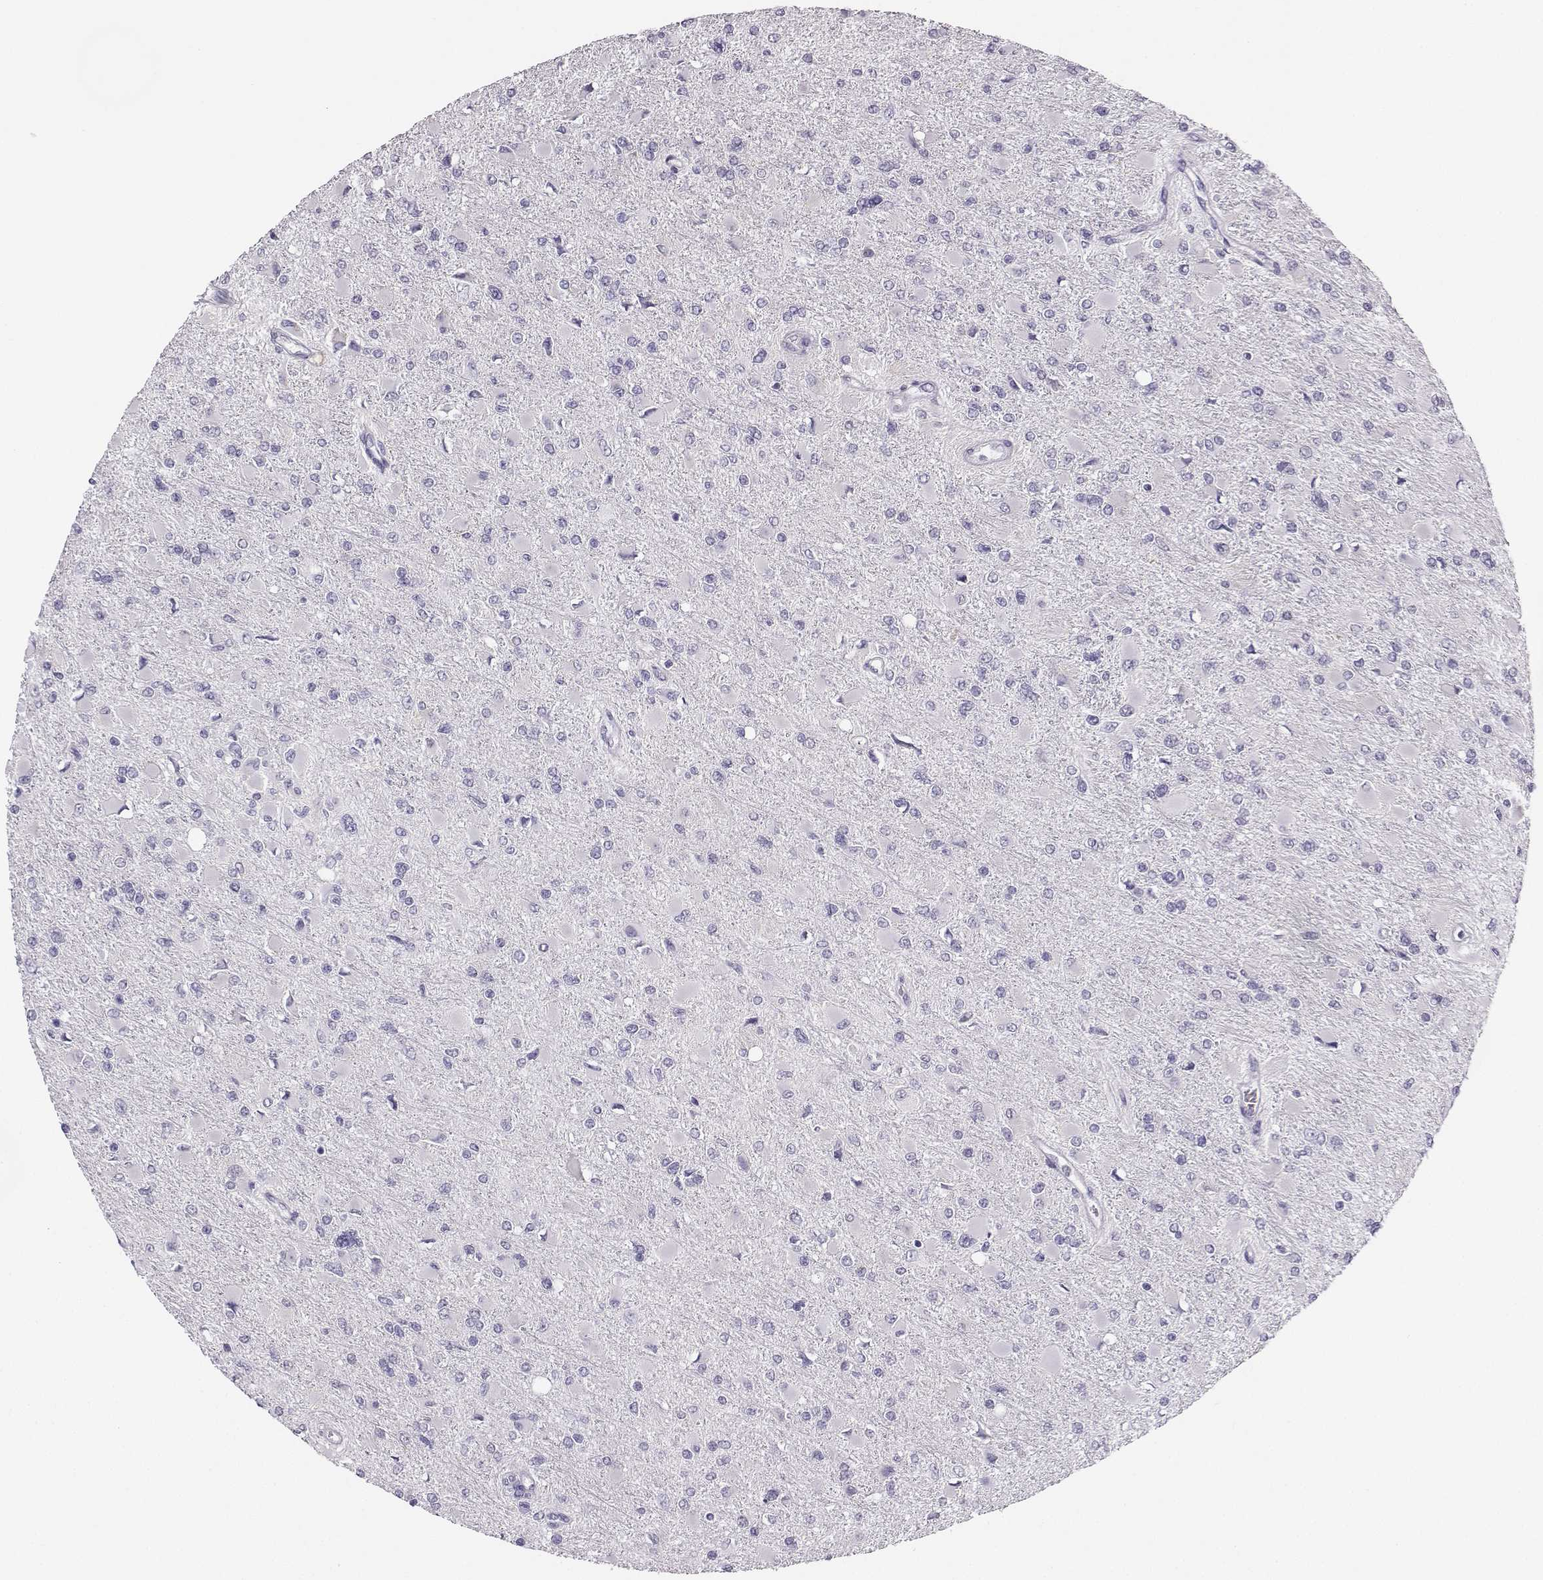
{"staining": {"intensity": "negative", "quantity": "none", "location": "none"}, "tissue": "glioma", "cell_type": "Tumor cells", "image_type": "cancer", "snomed": [{"axis": "morphology", "description": "Glioma, malignant, High grade"}, {"axis": "topography", "description": "Cerebral cortex"}], "caption": "This micrograph is of glioma stained with immunohistochemistry to label a protein in brown with the nuclei are counter-stained blue. There is no positivity in tumor cells.", "gene": "AVP", "patient": {"sex": "female", "age": 36}}